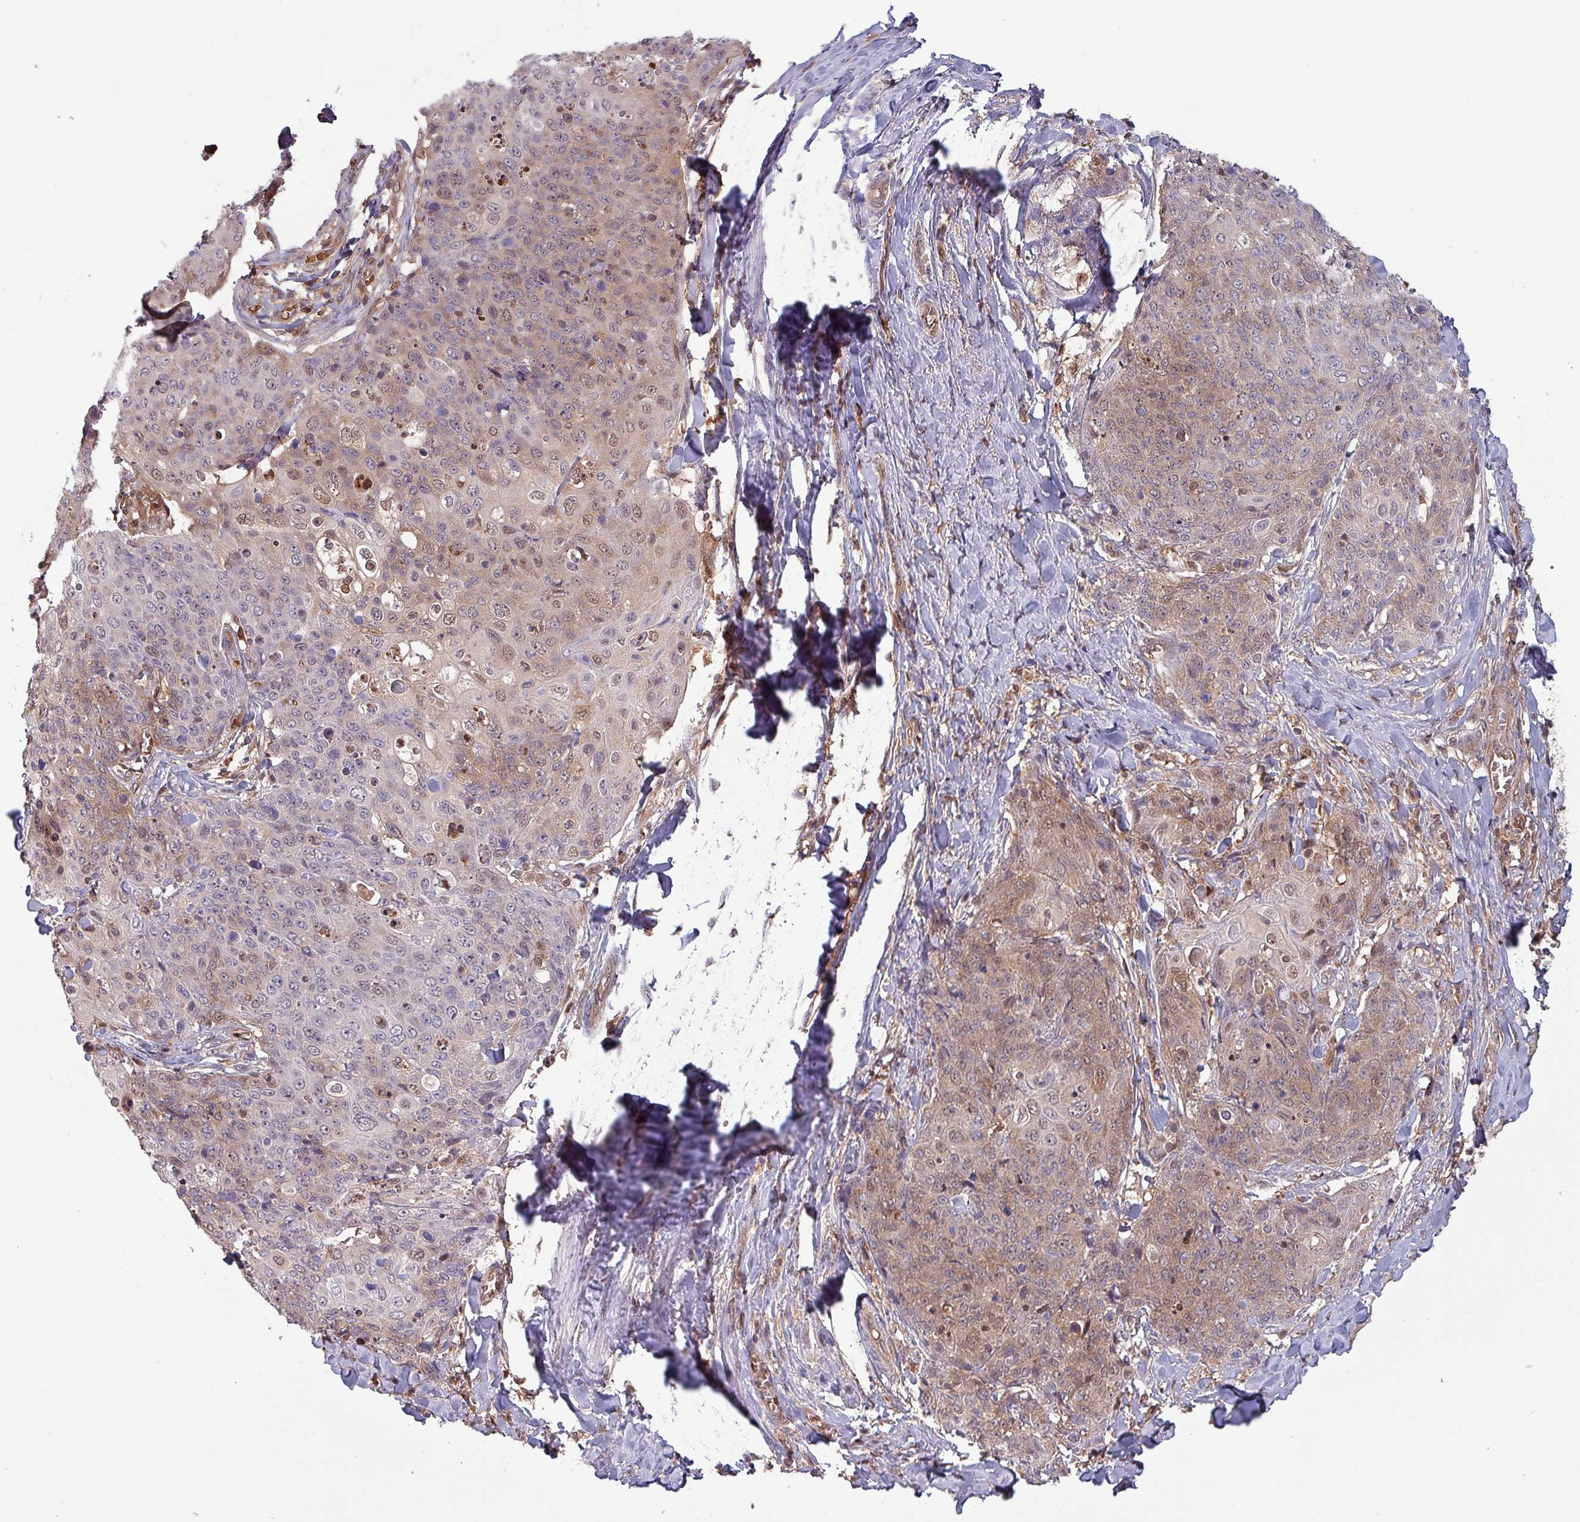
{"staining": {"intensity": "weak", "quantity": "25%-75%", "location": "cytoplasmic/membranous,nuclear"}, "tissue": "skin cancer", "cell_type": "Tumor cells", "image_type": "cancer", "snomed": [{"axis": "morphology", "description": "Squamous cell carcinoma, NOS"}, {"axis": "topography", "description": "Skin"}, {"axis": "topography", "description": "Vulva"}], "caption": "Skin cancer (squamous cell carcinoma) stained for a protein (brown) reveals weak cytoplasmic/membranous and nuclear positive staining in about 25%-75% of tumor cells.", "gene": "PSMB8", "patient": {"sex": "female", "age": 85}}